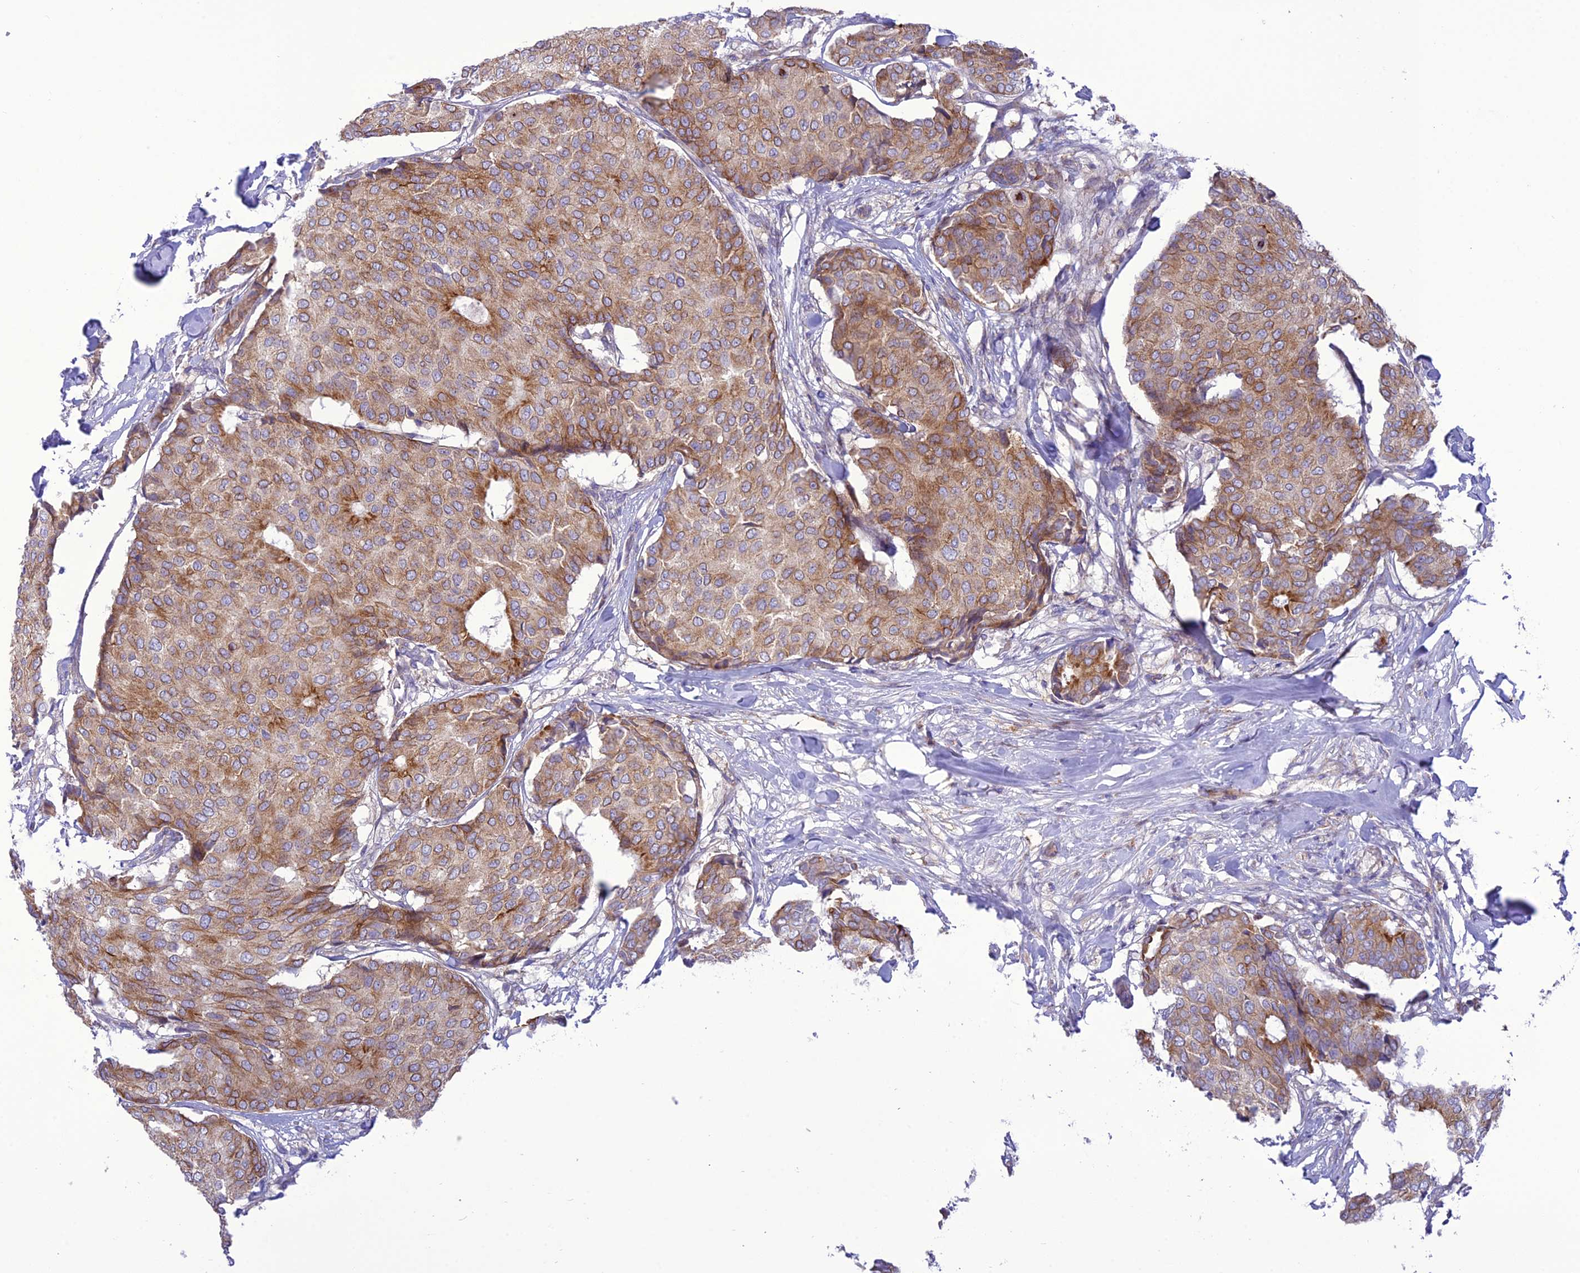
{"staining": {"intensity": "moderate", "quantity": "25%-75%", "location": "cytoplasmic/membranous"}, "tissue": "breast cancer", "cell_type": "Tumor cells", "image_type": "cancer", "snomed": [{"axis": "morphology", "description": "Duct carcinoma"}, {"axis": "topography", "description": "Breast"}], "caption": "Protein staining of breast cancer (invasive ductal carcinoma) tissue shows moderate cytoplasmic/membranous expression in approximately 25%-75% of tumor cells.", "gene": "JMY", "patient": {"sex": "female", "age": 75}}